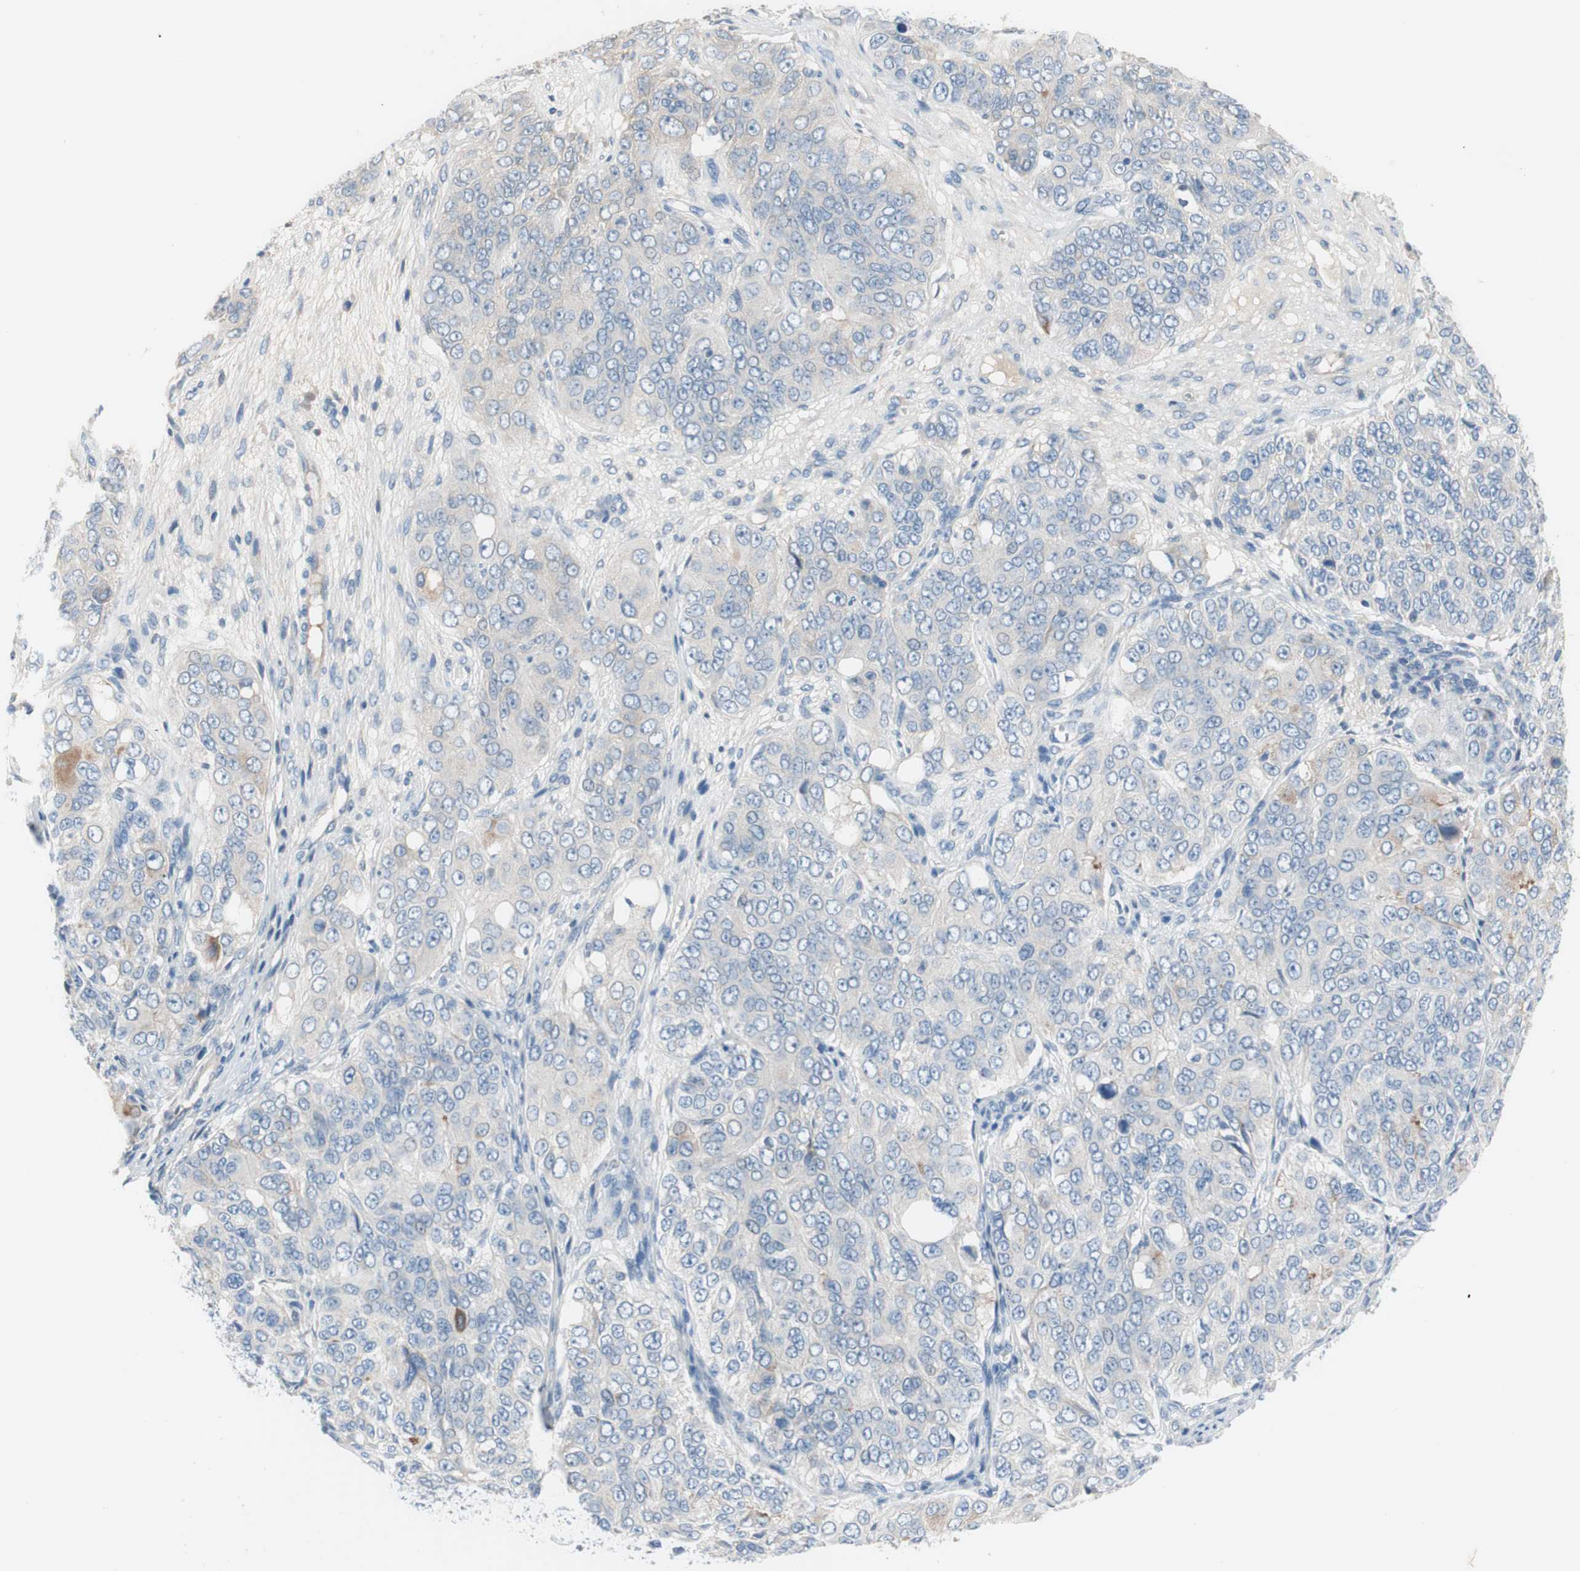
{"staining": {"intensity": "negative", "quantity": "none", "location": "none"}, "tissue": "ovarian cancer", "cell_type": "Tumor cells", "image_type": "cancer", "snomed": [{"axis": "morphology", "description": "Carcinoma, endometroid"}, {"axis": "topography", "description": "Ovary"}], "caption": "The image shows no significant expression in tumor cells of ovarian cancer (endometroid carcinoma).", "gene": "FDFT1", "patient": {"sex": "female", "age": 51}}